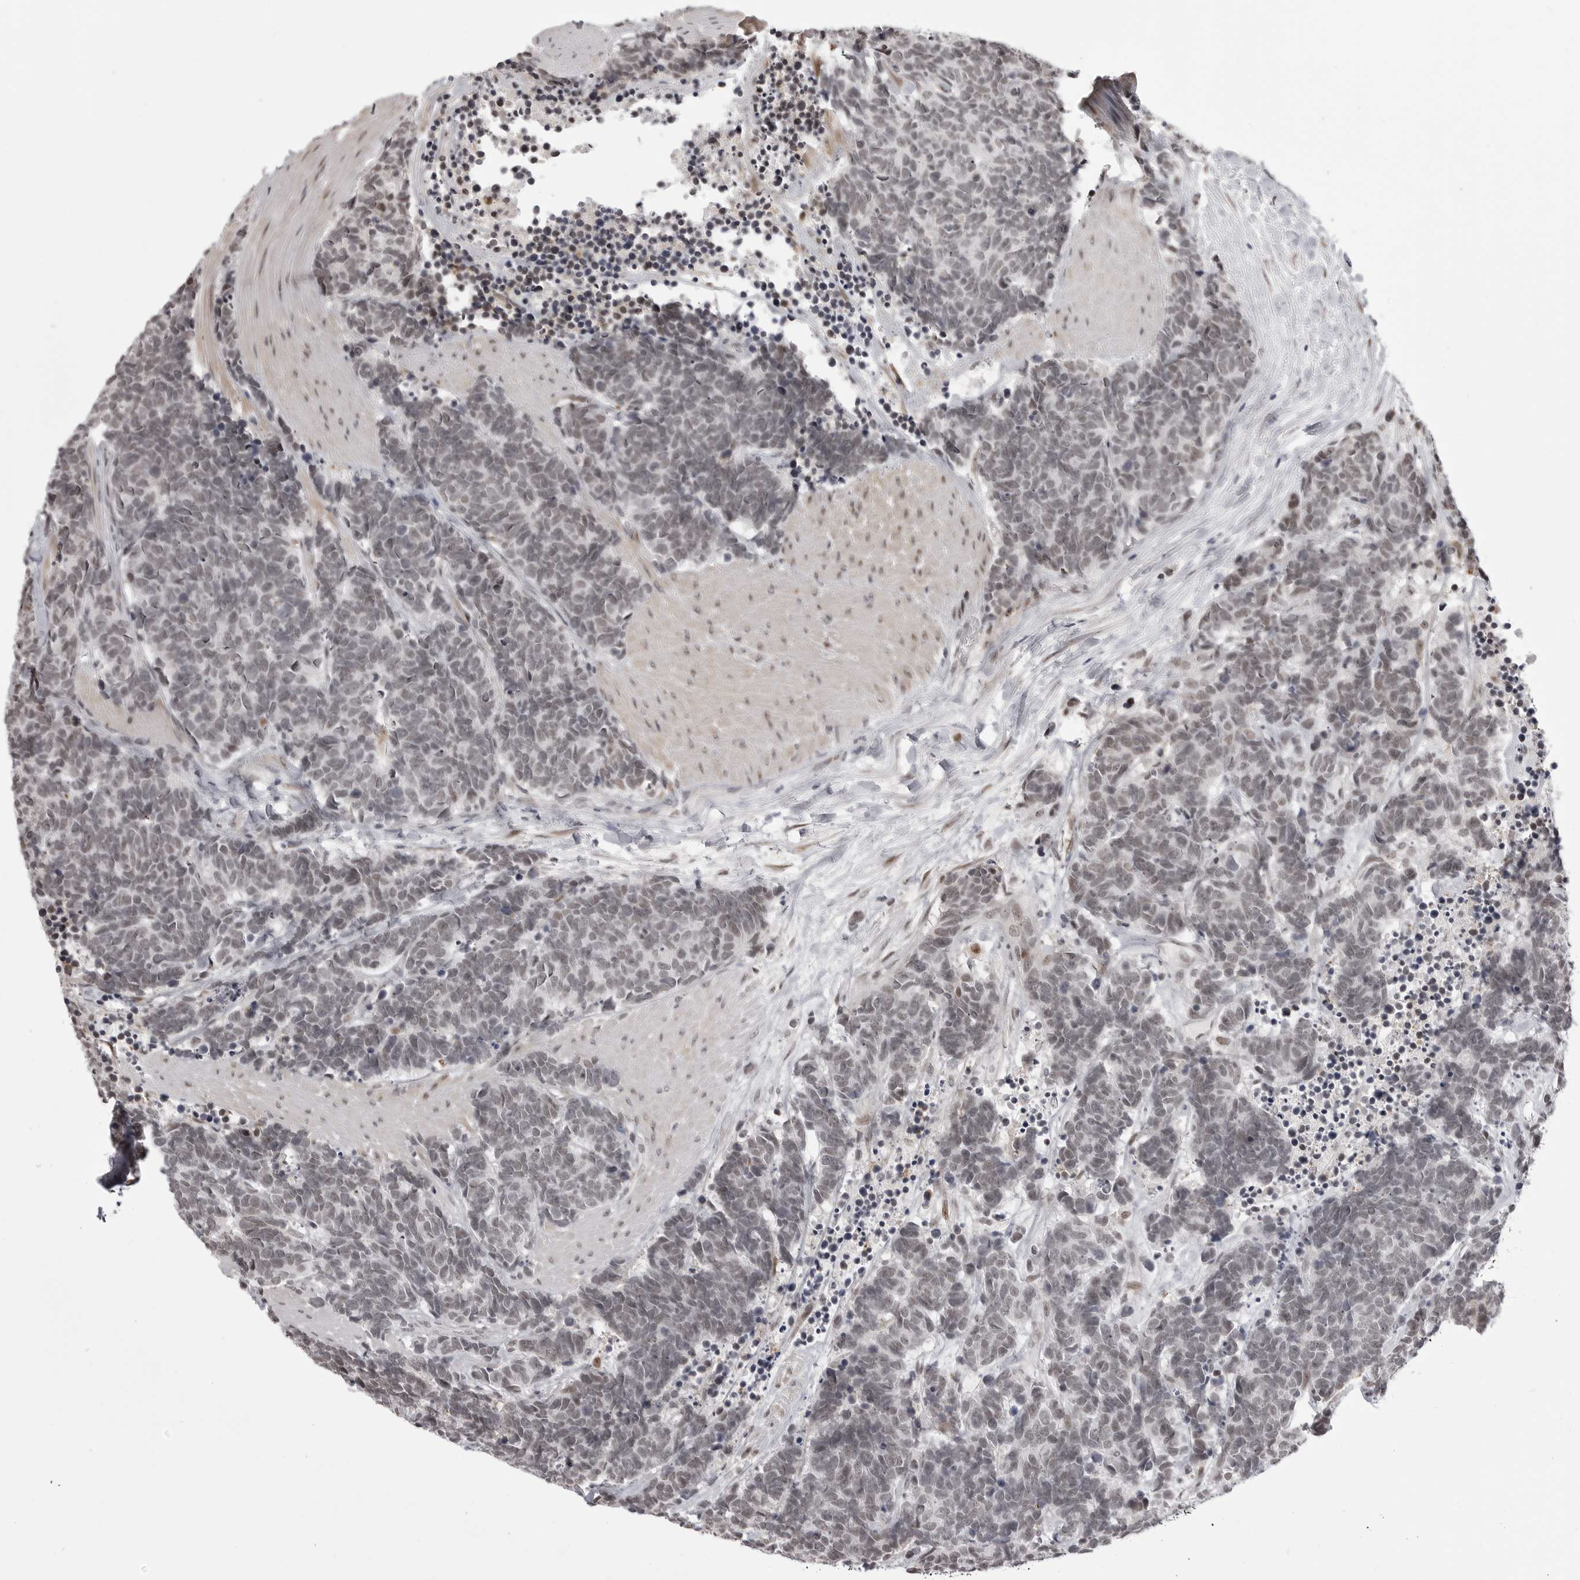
{"staining": {"intensity": "negative", "quantity": "none", "location": "none"}, "tissue": "carcinoid", "cell_type": "Tumor cells", "image_type": "cancer", "snomed": [{"axis": "morphology", "description": "Carcinoma, NOS"}, {"axis": "morphology", "description": "Carcinoid, malignant, NOS"}, {"axis": "topography", "description": "Urinary bladder"}], "caption": "Immunohistochemistry histopathology image of neoplastic tissue: carcinoid stained with DAB (3,3'-diaminobenzidine) exhibits no significant protein staining in tumor cells. (Stains: DAB (3,3'-diaminobenzidine) IHC with hematoxylin counter stain, Microscopy: brightfield microscopy at high magnification).", "gene": "PHF3", "patient": {"sex": "male", "age": 57}}